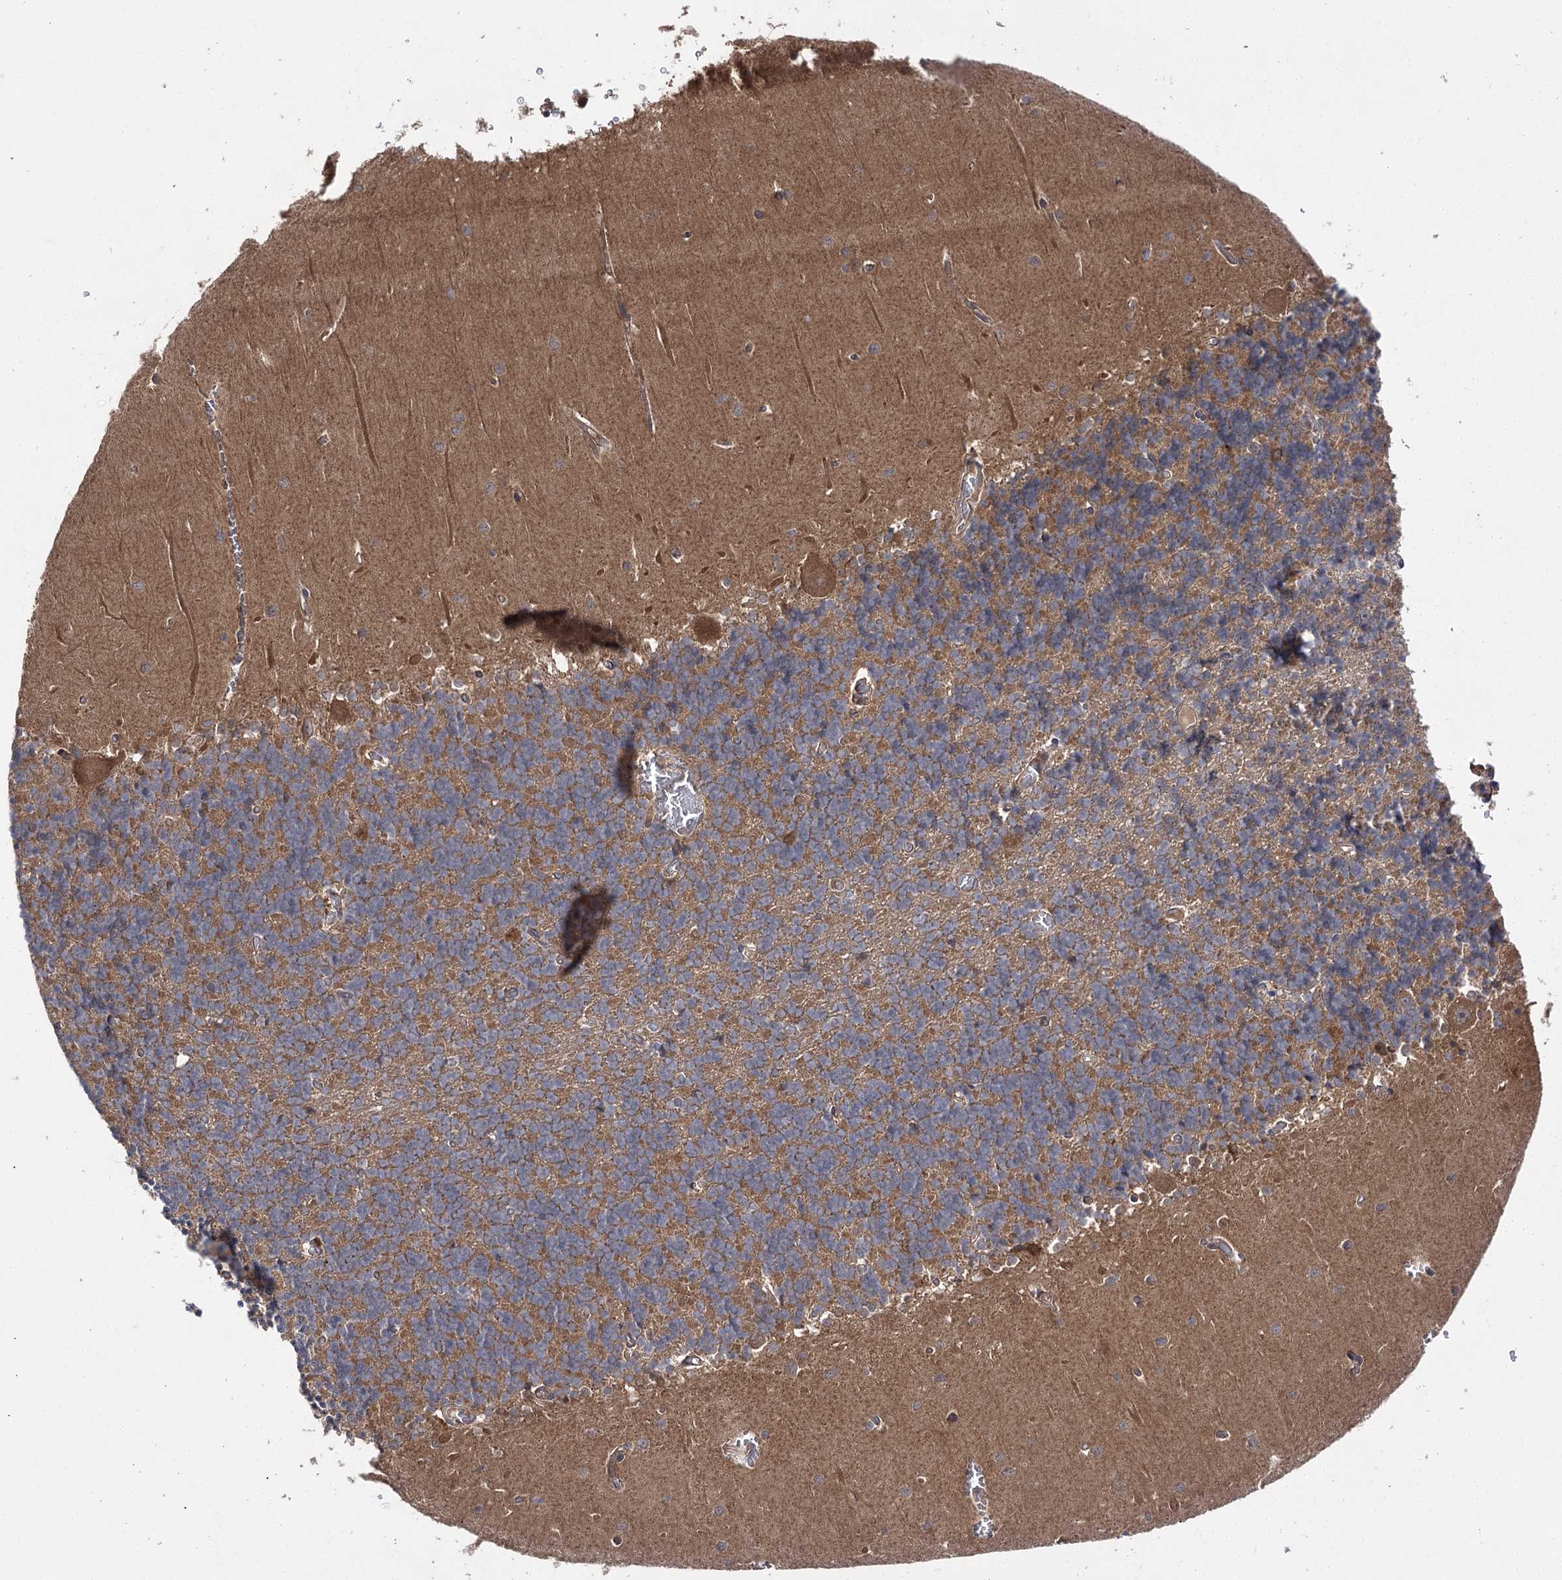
{"staining": {"intensity": "moderate", "quantity": "25%-75%", "location": "cytoplasmic/membranous"}, "tissue": "cerebellum", "cell_type": "Cells in granular layer", "image_type": "normal", "snomed": [{"axis": "morphology", "description": "Normal tissue, NOS"}, {"axis": "topography", "description": "Cerebellum"}], "caption": "The micrograph displays immunohistochemical staining of normal cerebellum. There is moderate cytoplasmic/membranous expression is seen in approximately 25%-75% of cells in granular layer.", "gene": "BCR", "patient": {"sex": "male", "age": 37}}